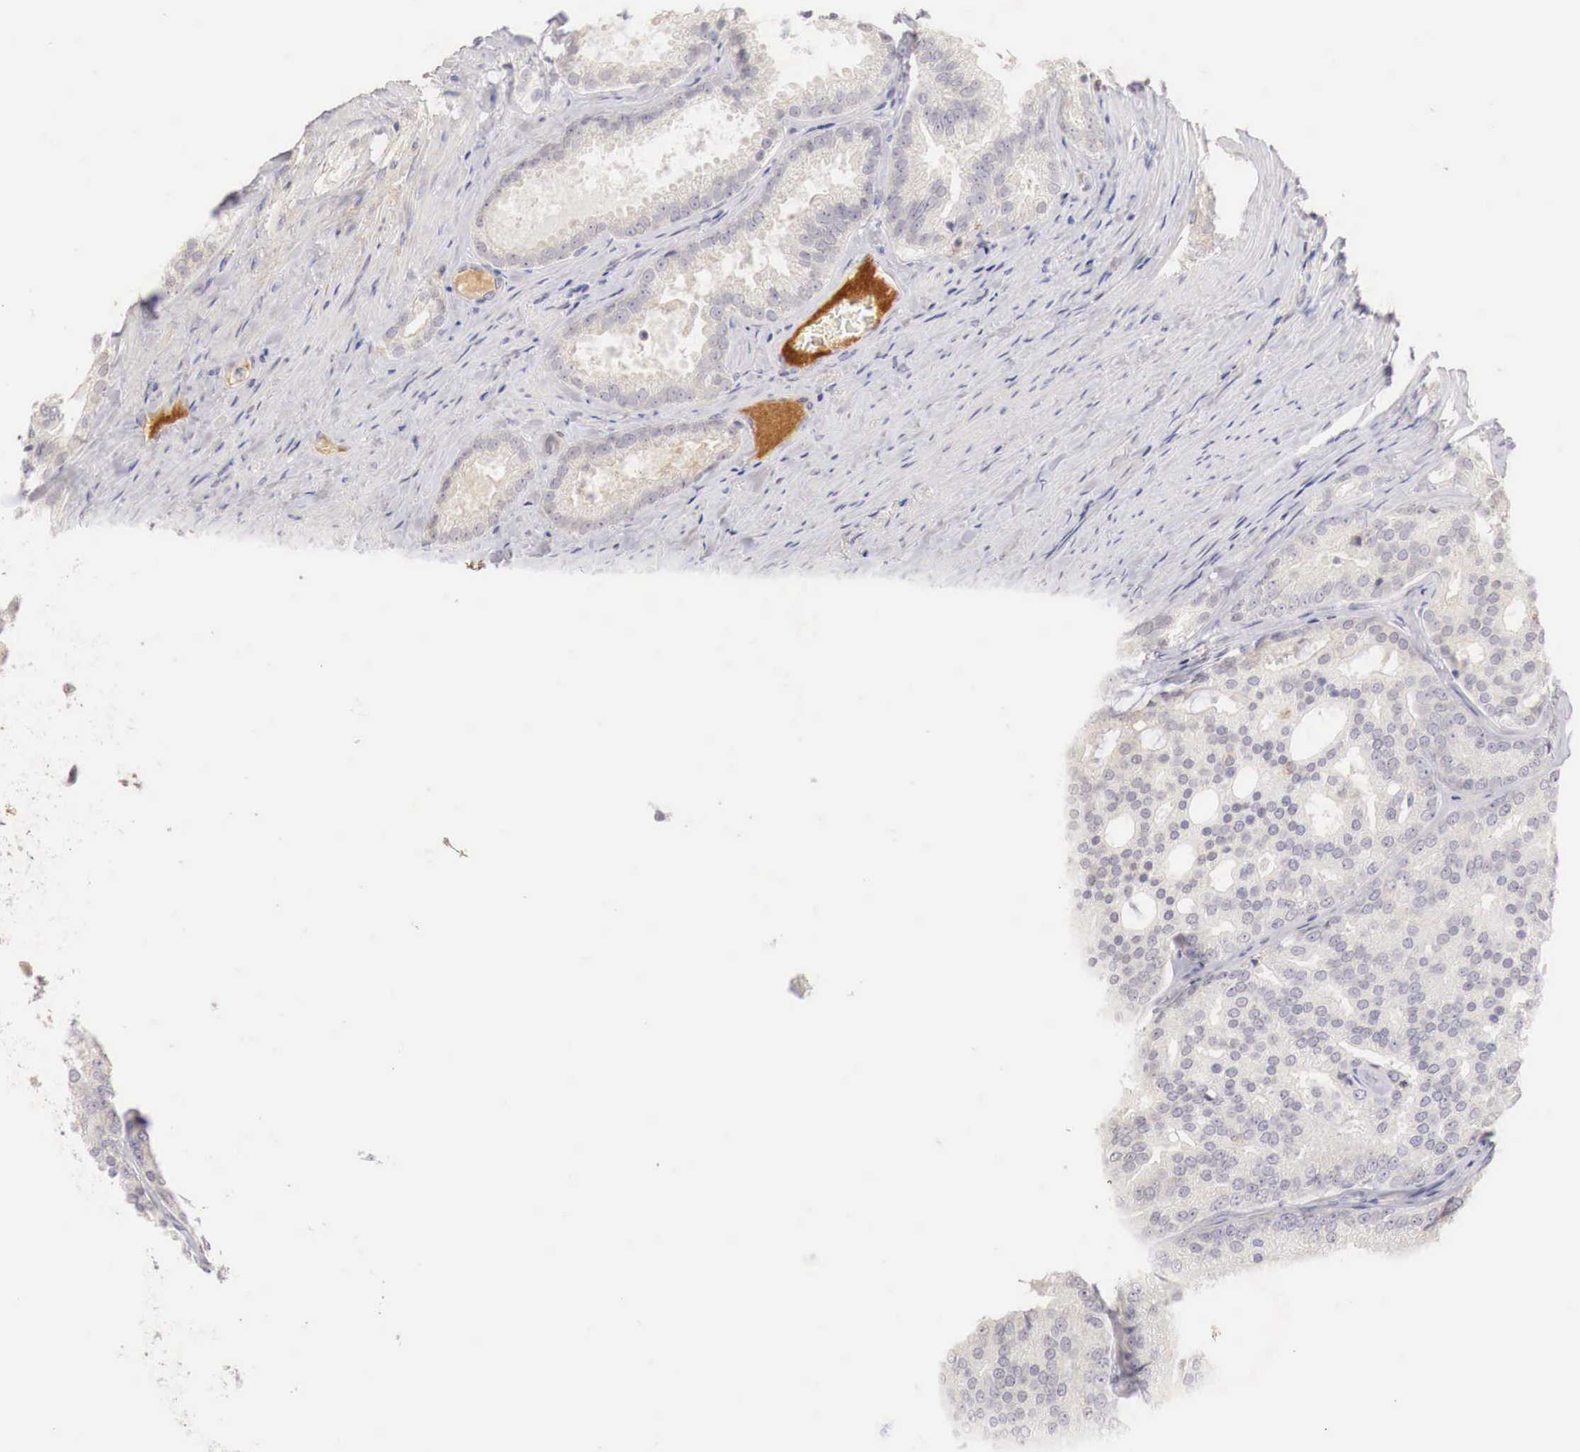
{"staining": {"intensity": "negative", "quantity": "none", "location": "none"}, "tissue": "prostate cancer", "cell_type": "Tumor cells", "image_type": "cancer", "snomed": [{"axis": "morphology", "description": "Adenocarcinoma, High grade"}, {"axis": "topography", "description": "Prostate"}], "caption": "Image shows no protein positivity in tumor cells of prostate adenocarcinoma (high-grade) tissue. (Stains: DAB (3,3'-diaminobenzidine) immunohistochemistry with hematoxylin counter stain, Microscopy: brightfield microscopy at high magnification).", "gene": "GATA1", "patient": {"sex": "male", "age": 64}}